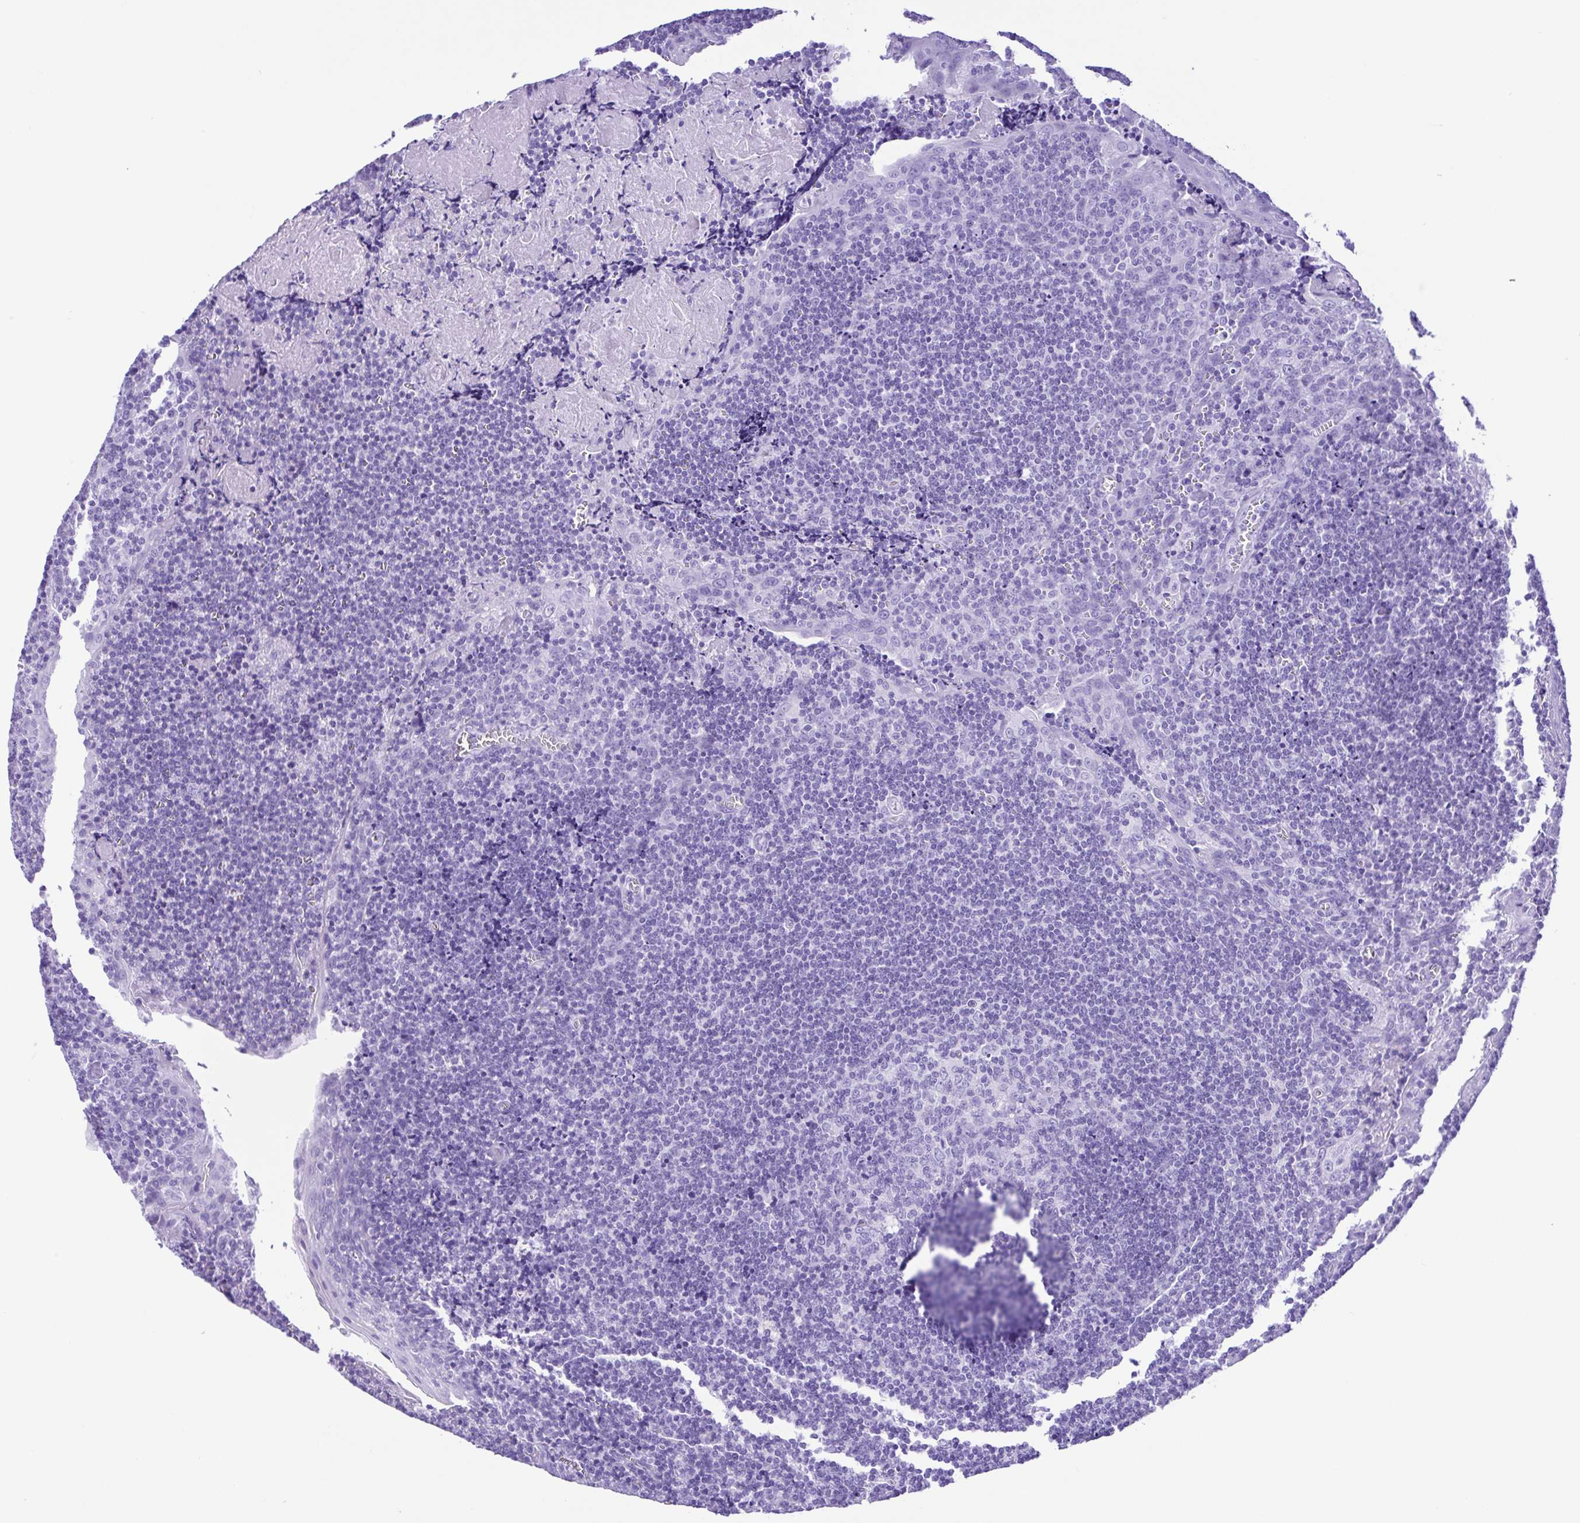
{"staining": {"intensity": "negative", "quantity": "none", "location": "none"}, "tissue": "tonsil", "cell_type": "Germinal center cells", "image_type": "normal", "snomed": [{"axis": "morphology", "description": "Normal tissue, NOS"}, {"axis": "morphology", "description": "Inflammation, NOS"}, {"axis": "topography", "description": "Tonsil"}], "caption": "This is a micrograph of immunohistochemistry (IHC) staining of benign tonsil, which shows no positivity in germinal center cells. (DAB (3,3'-diaminobenzidine) immunohistochemistry (IHC) visualized using brightfield microscopy, high magnification).", "gene": "SYT1", "patient": {"sex": "female", "age": 31}}